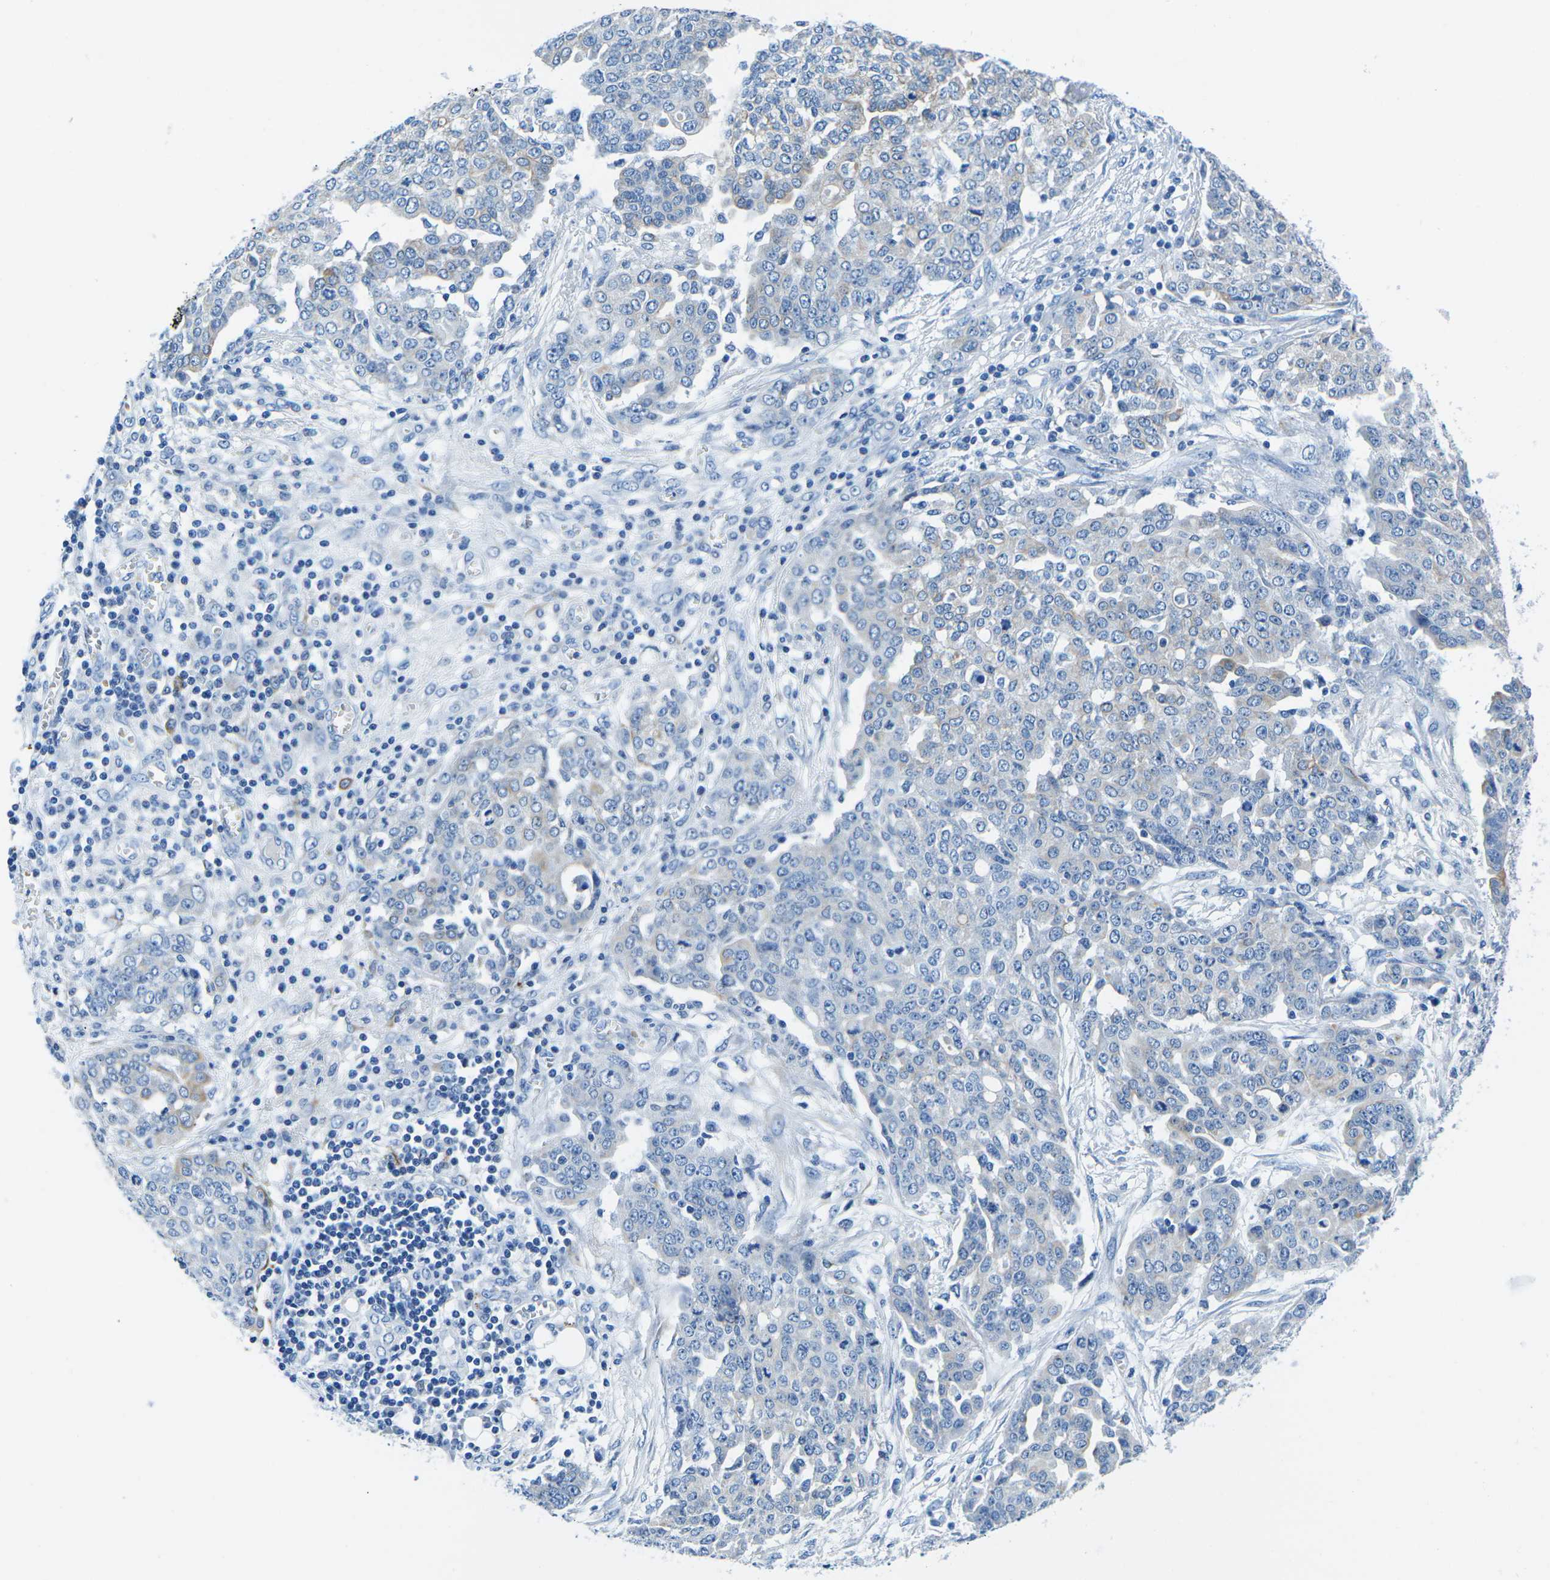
{"staining": {"intensity": "weak", "quantity": "<25%", "location": "cytoplasmic/membranous"}, "tissue": "ovarian cancer", "cell_type": "Tumor cells", "image_type": "cancer", "snomed": [{"axis": "morphology", "description": "Cystadenocarcinoma, serous, NOS"}, {"axis": "topography", "description": "Soft tissue"}, {"axis": "topography", "description": "Ovary"}], "caption": "An IHC histopathology image of ovarian cancer (serous cystadenocarcinoma) is shown. There is no staining in tumor cells of ovarian cancer (serous cystadenocarcinoma).", "gene": "TM6SF1", "patient": {"sex": "female", "age": 57}}